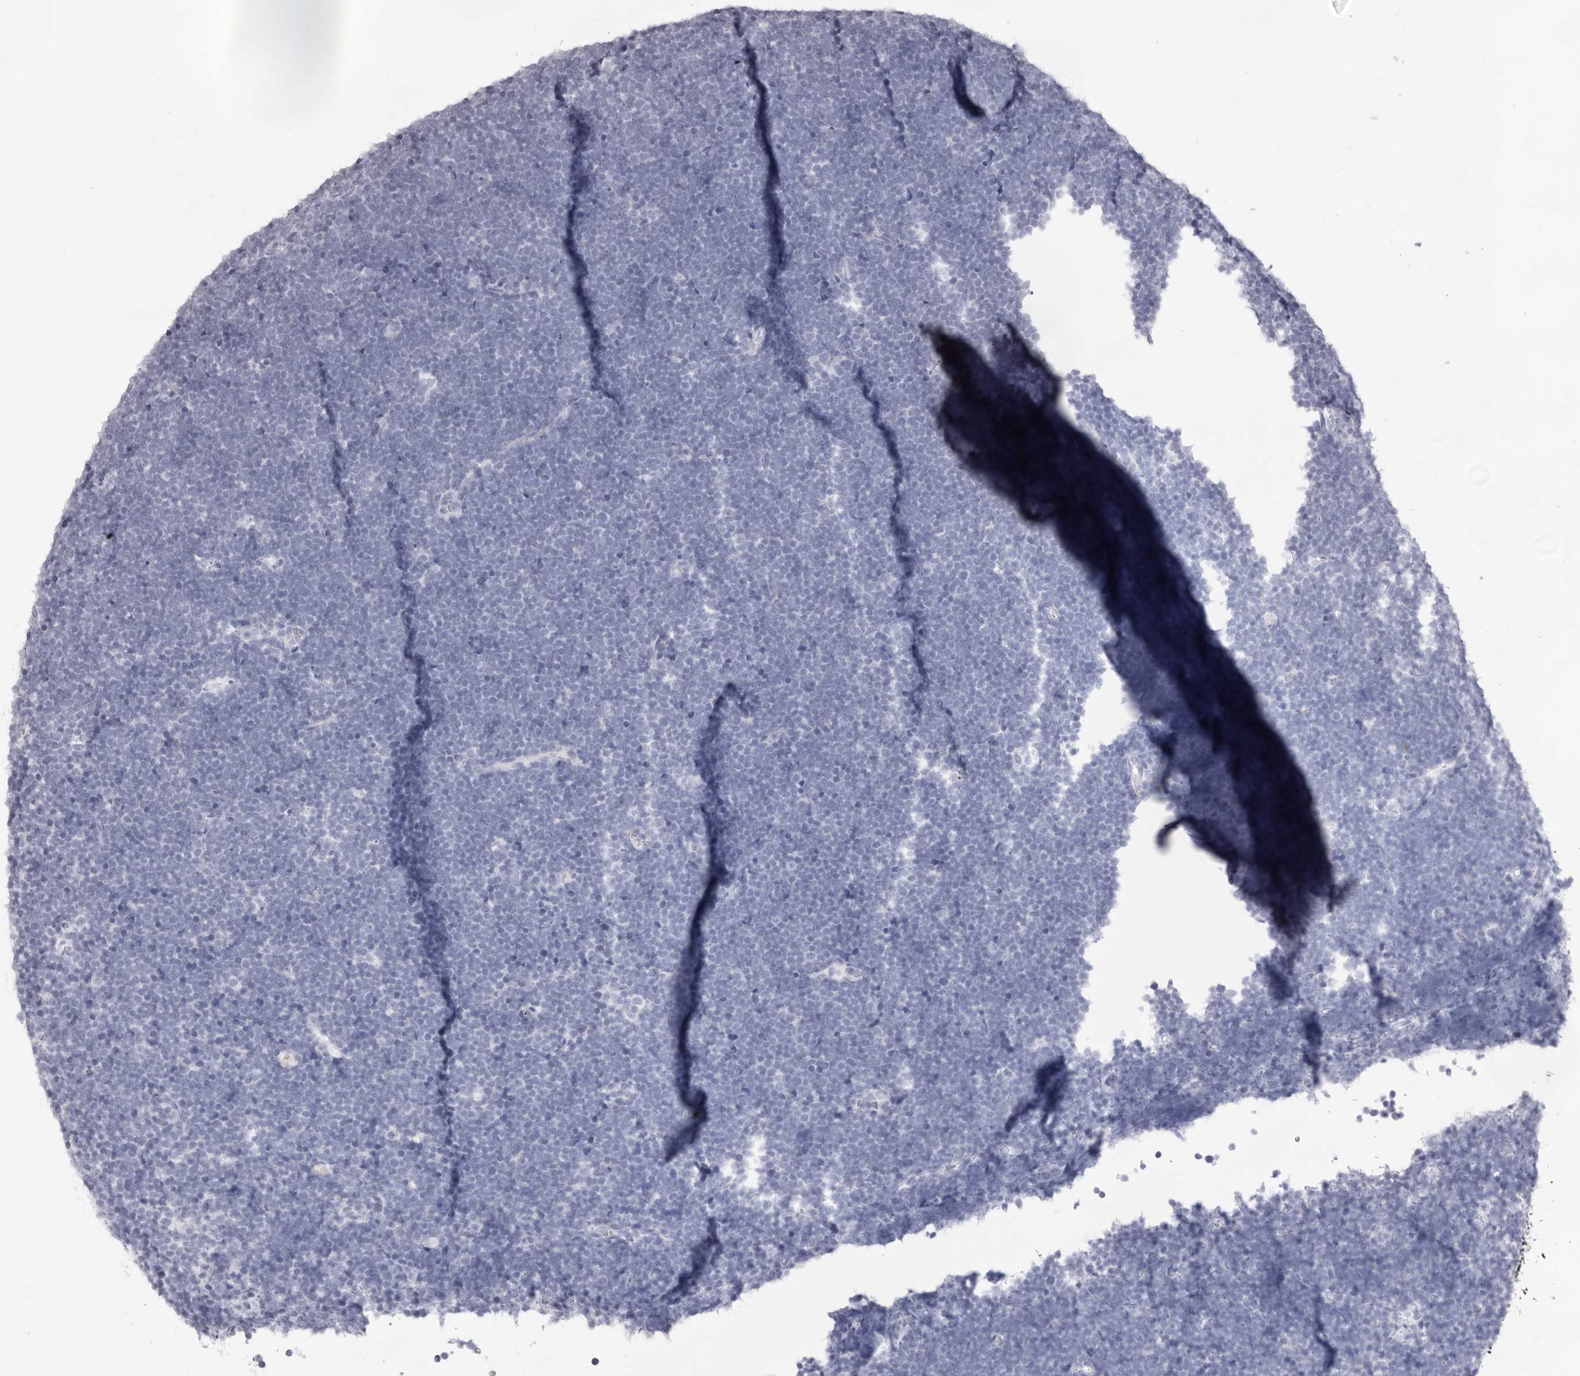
{"staining": {"intensity": "negative", "quantity": "none", "location": "none"}, "tissue": "lymphoma", "cell_type": "Tumor cells", "image_type": "cancer", "snomed": [{"axis": "morphology", "description": "Malignant lymphoma, non-Hodgkin's type, High grade"}, {"axis": "topography", "description": "Lymph node"}], "caption": "Protein analysis of lymphoma reveals no significant expression in tumor cells.", "gene": "TMOD4", "patient": {"sex": "male", "age": 13}}